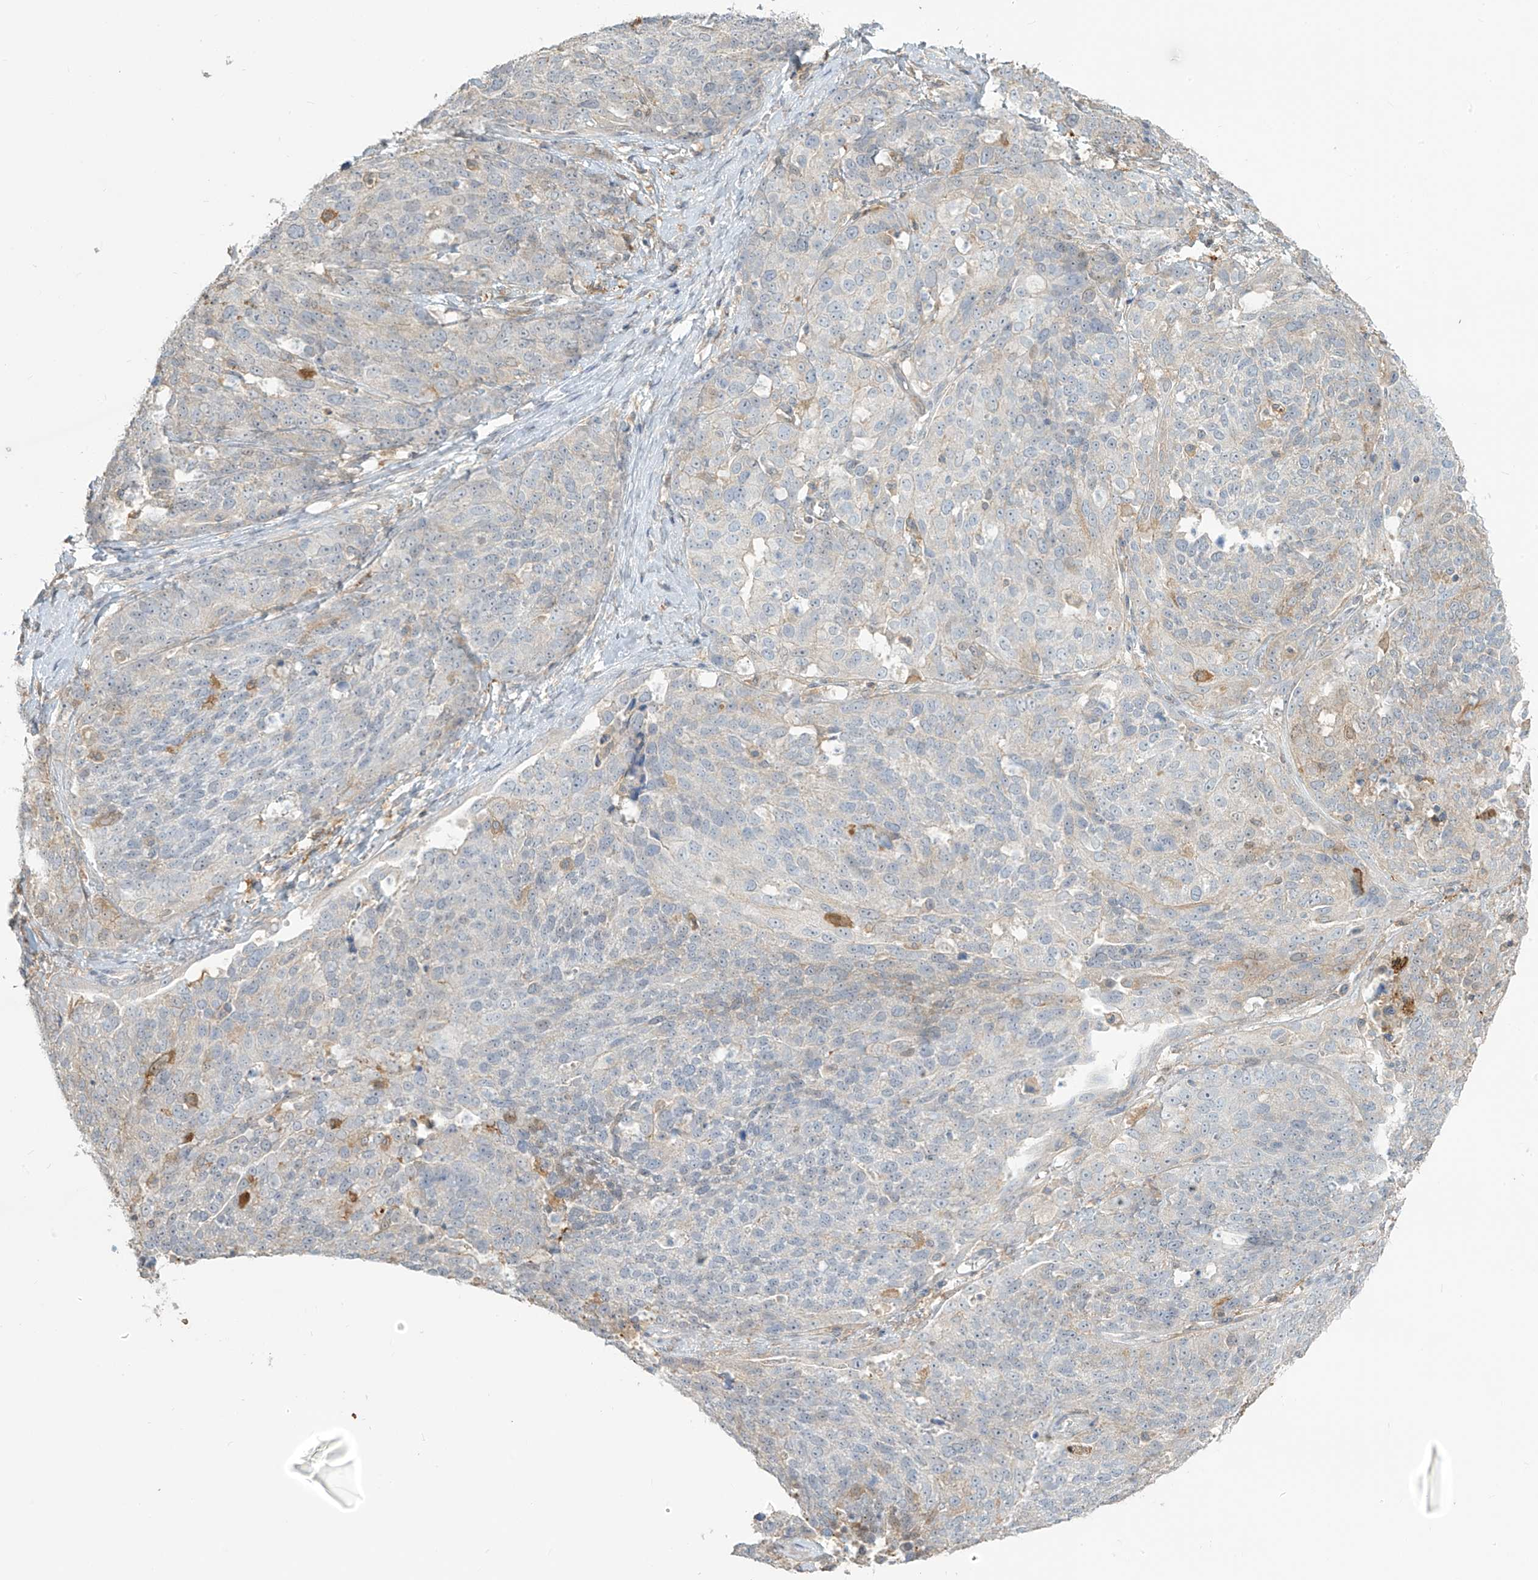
{"staining": {"intensity": "negative", "quantity": "none", "location": "none"}, "tissue": "ovarian cancer", "cell_type": "Tumor cells", "image_type": "cancer", "snomed": [{"axis": "morphology", "description": "Cystadenocarcinoma, serous, NOS"}, {"axis": "topography", "description": "Ovary"}], "caption": "Tumor cells are negative for brown protein staining in ovarian serous cystadenocarcinoma.", "gene": "TAGAP", "patient": {"sex": "female", "age": 44}}